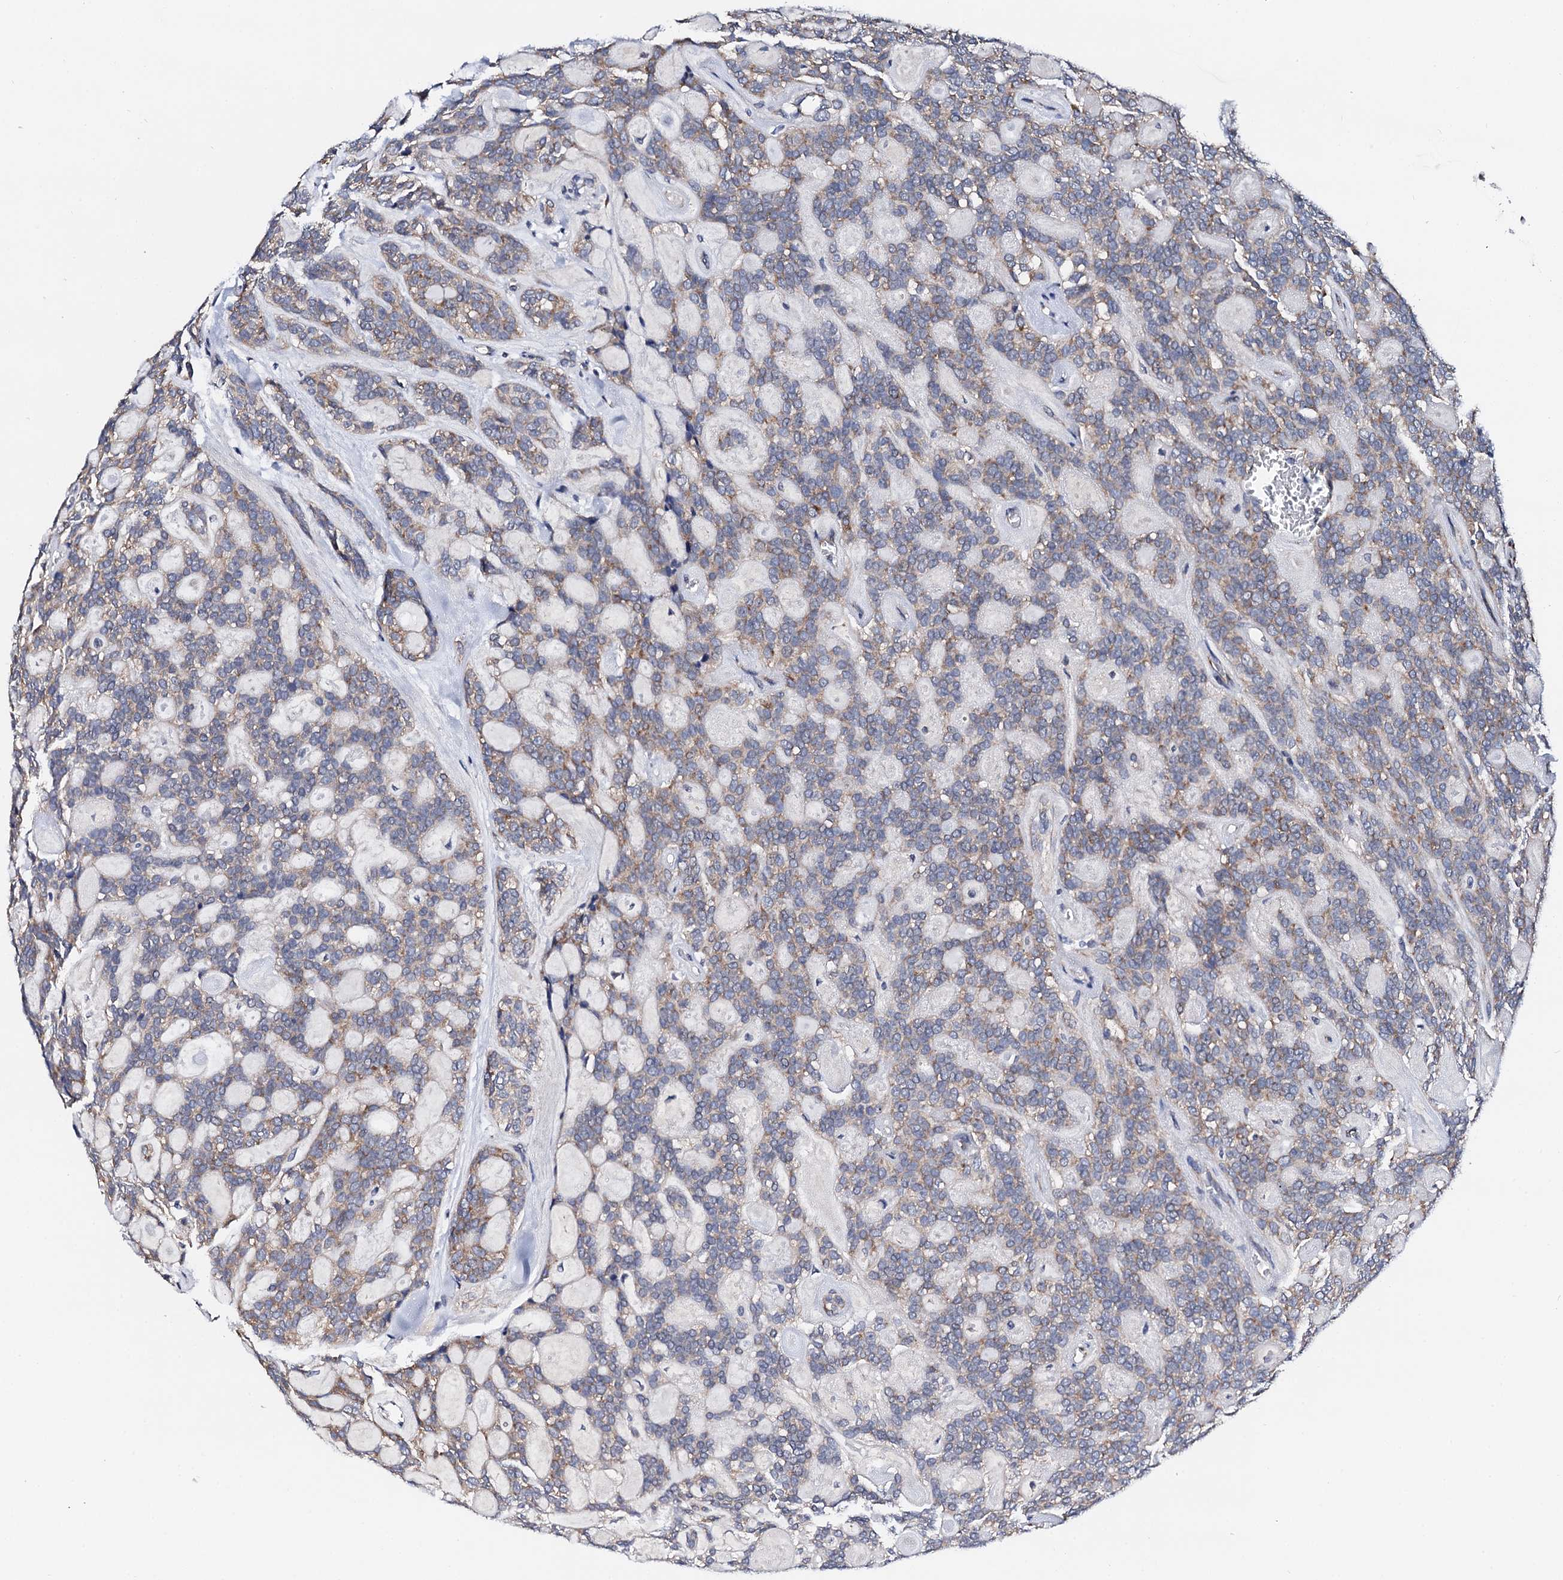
{"staining": {"intensity": "weak", "quantity": "25%-75%", "location": "cytoplasmic/membranous"}, "tissue": "head and neck cancer", "cell_type": "Tumor cells", "image_type": "cancer", "snomed": [{"axis": "morphology", "description": "Adenocarcinoma, NOS"}, {"axis": "topography", "description": "Head-Neck"}], "caption": "High-power microscopy captured an IHC micrograph of head and neck cancer, revealing weak cytoplasmic/membranous staining in about 25%-75% of tumor cells. Using DAB (3,3'-diaminobenzidine) (brown) and hematoxylin (blue) stains, captured at high magnification using brightfield microscopy.", "gene": "NUP58", "patient": {"sex": "male", "age": 66}}